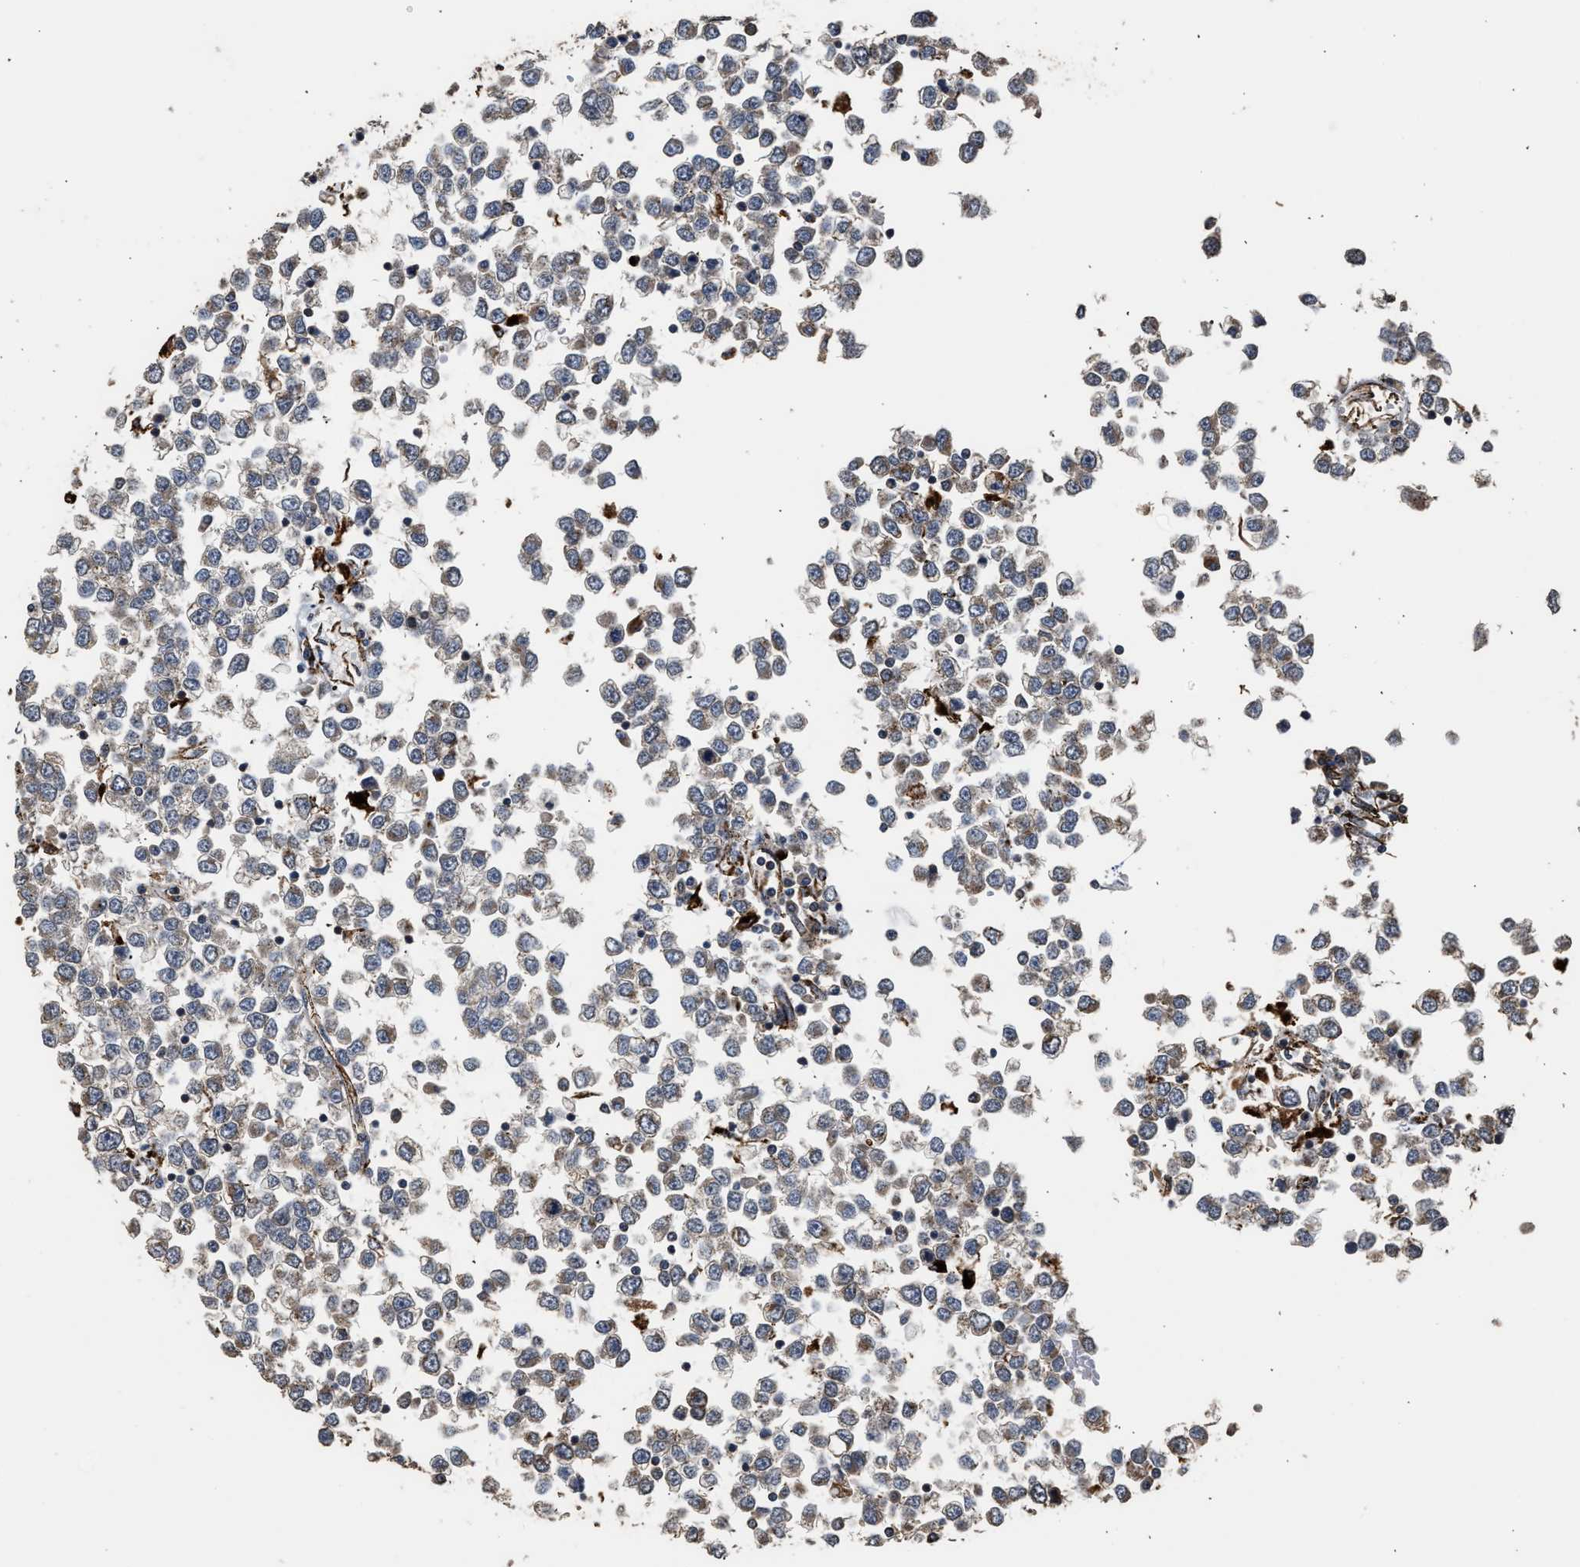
{"staining": {"intensity": "weak", "quantity": "<25%", "location": "cytoplasmic/membranous"}, "tissue": "testis cancer", "cell_type": "Tumor cells", "image_type": "cancer", "snomed": [{"axis": "morphology", "description": "Seminoma, NOS"}, {"axis": "topography", "description": "Testis"}], "caption": "This is a photomicrograph of immunohistochemistry (IHC) staining of testis cancer, which shows no expression in tumor cells.", "gene": "CTSV", "patient": {"sex": "male", "age": 65}}